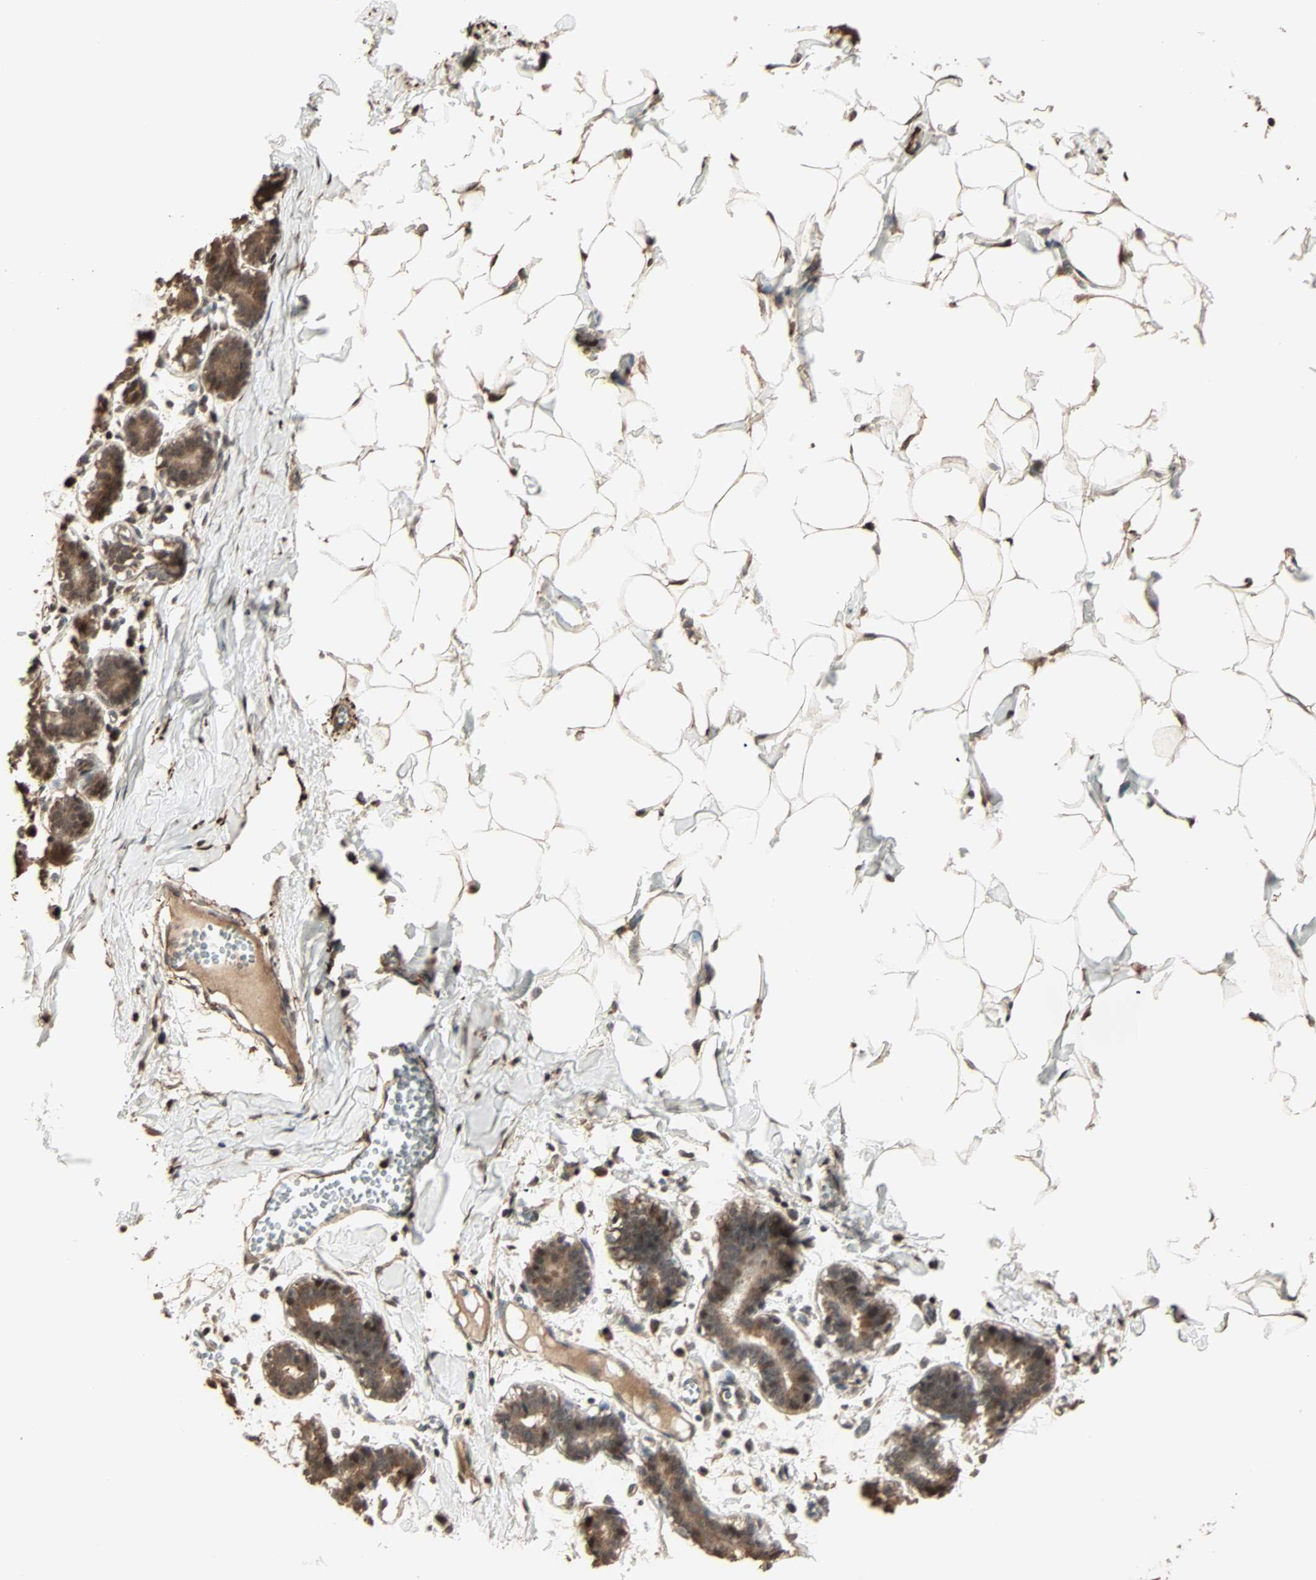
{"staining": {"intensity": "moderate", "quantity": ">75%", "location": "cytoplasmic/membranous"}, "tissue": "breast", "cell_type": "Adipocytes", "image_type": "normal", "snomed": [{"axis": "morphology", "description": "Normal tissue, NOS"}, {"axis": "topography", "description": "Breast"}], "caption": "Protein expression analysis of benign human breast reveals moderate cytoplasmic/membranous staining in about >75% of adipocytes.", "gene": "CALCRL", "patient": {"sex": "female", "age": 27}}